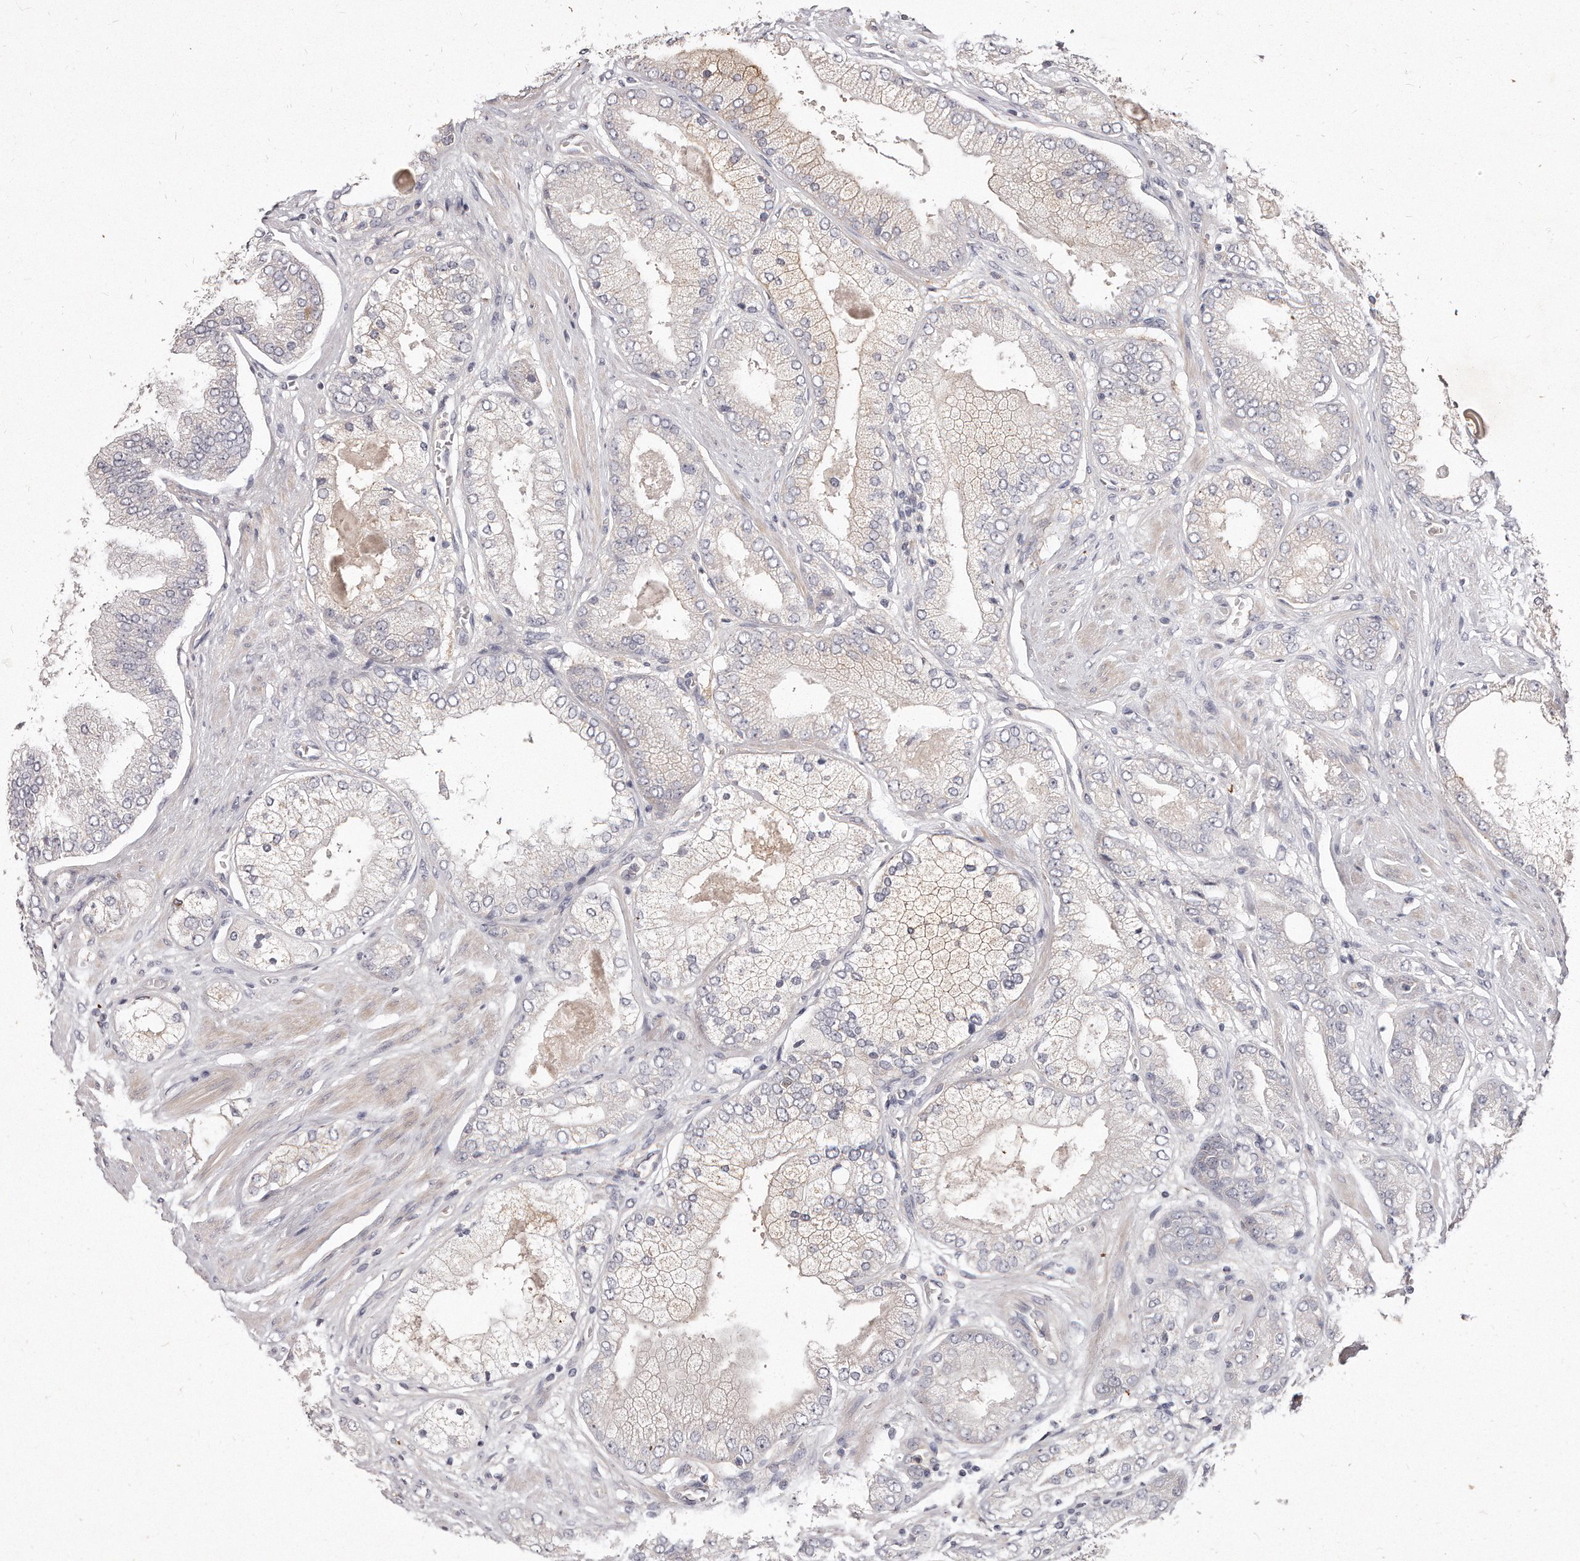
{"staining": {"intensity": "negative", "quantity": "none", "location": "none"}, "tissue": "prostate cancer", "cell_type": "Tumor cells", "image_type": "cancer", "snomed": [{"axis": "morphology", "description": "Adenocarcinoma, High grade"}, {"axis": "topography", "description": "Prostate"}], "caption": "Protein analysis of prostate cancer displays no significant staining in tumor cells. Nuclei are stained in blue.", "gene": "TTLL4", "patient": {"sex": "male", "age": 58}}